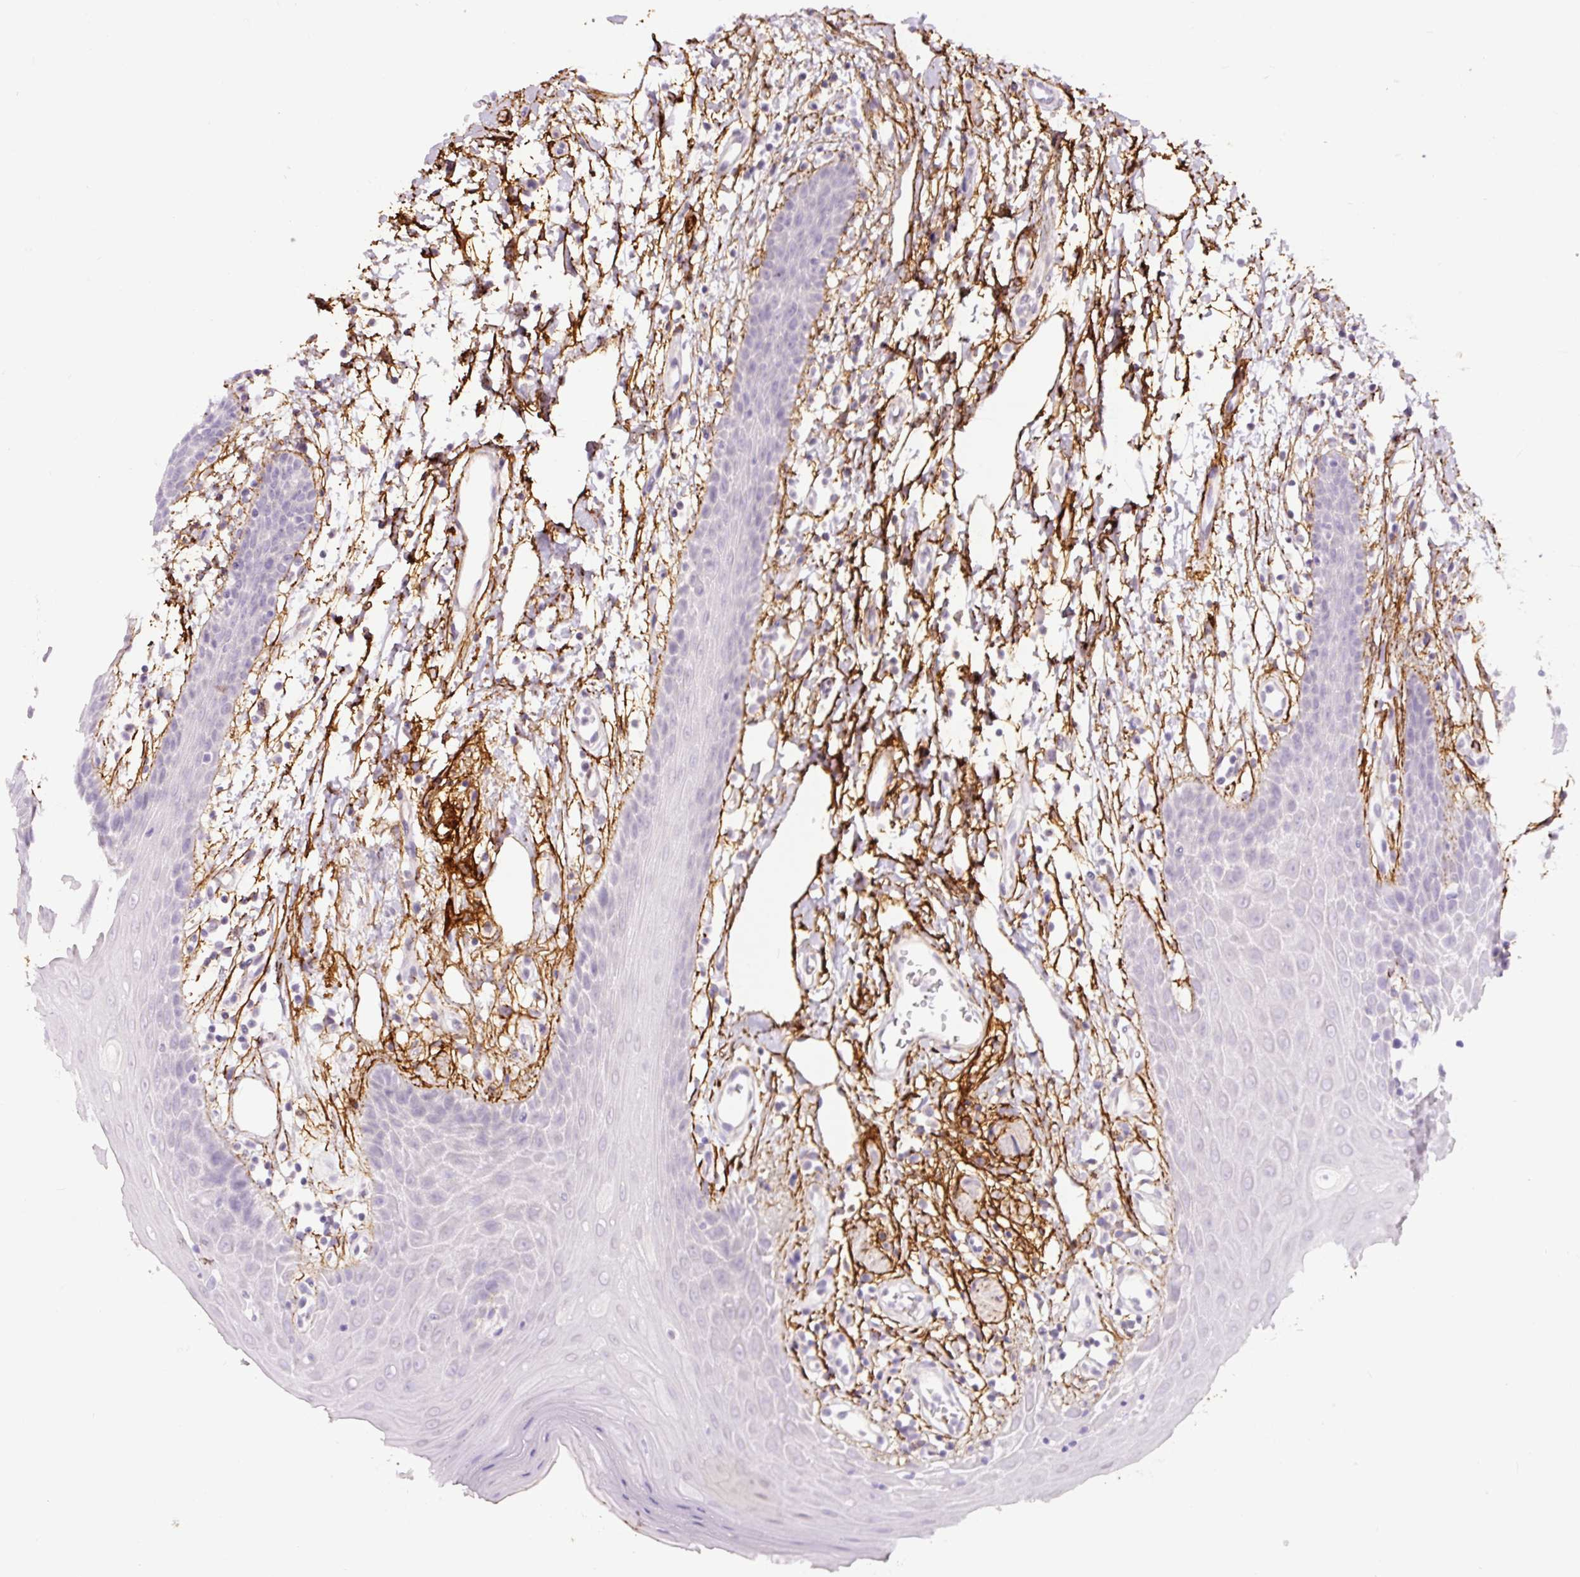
{"staining": {"intensity": "negative", "quantity": "none", "location": "none"}, "tissue": "oral mucosa", "cell_type": "Squamous epithelial cells", "image_type": "normal", "snomed": [{"axis": "morphology", "description": "Normal tissue, NOS"}, {"axis": "topography", "description": "Oral tissue"}, {"axis": "topography", "description": "Tounge, NOS"}], "caption": "Oral mucosa was stained to show a protein in brown. There is no significant positivity in squamous epithelial cells. (Stains: DAB IHC with hematoxylin counter stain, Microscopy: brightfield microscopy at high magnification).", "gene": "FBN1", "patient": {"sex": "female", "age": 59}}